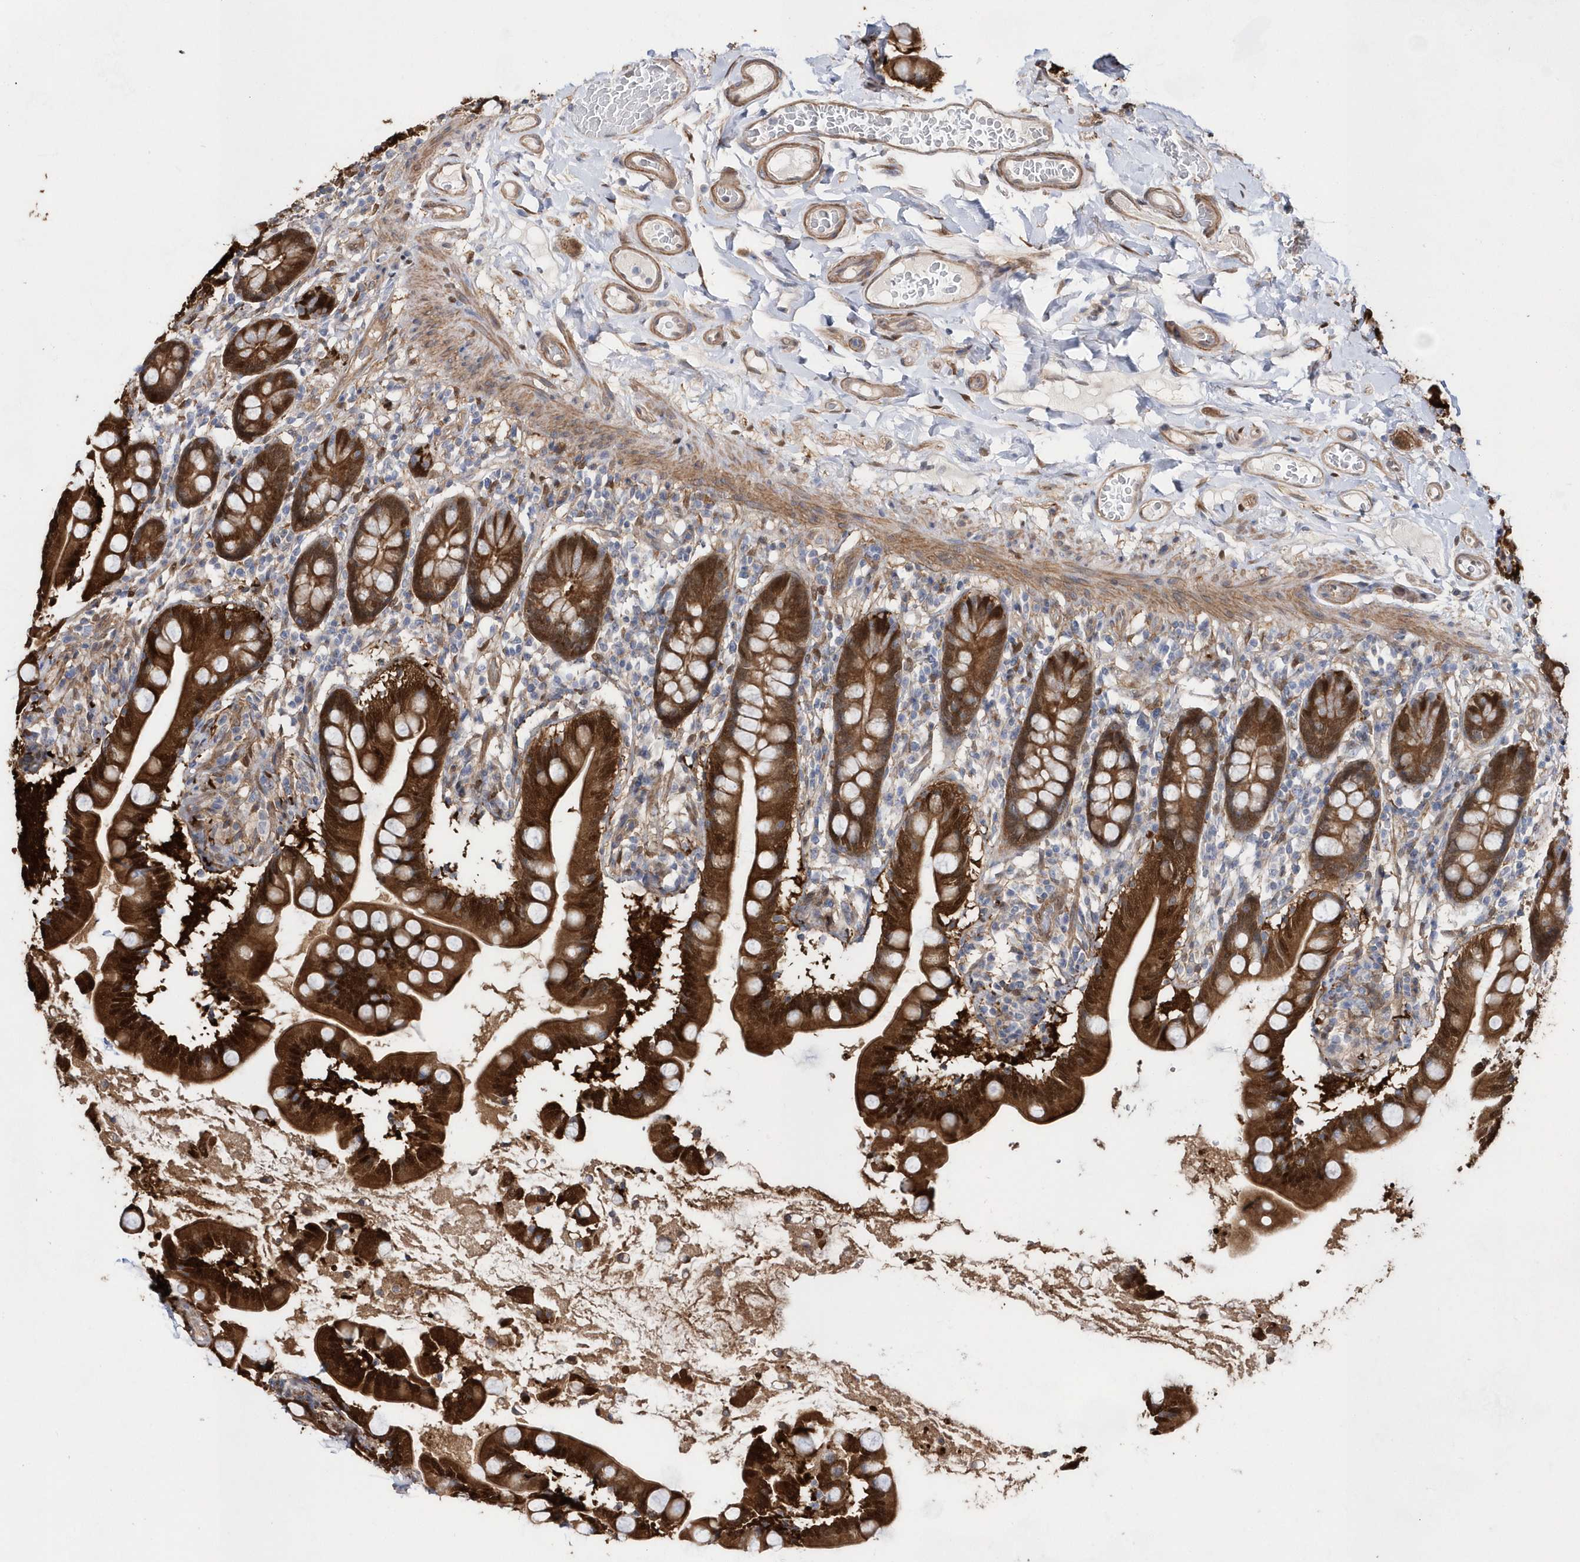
{"staining": {"intensity": "strong", "quantity": ">75%", "location": "cytoplasmic/membranous,nuclear"}, "tissue": "small intestine", "cell_type": "Glandular cells", "image_type": "normal", "snomed": [{"axis": "morphology", "description": "Normal tissue, NOS"}, {"axis": "topography", "description": "Small intestine"}], "caption": "A micrograph of human small intestine stained for a protein displays strong cytoplasmic/membranous,nuclear brown staining in glandular cells.", "gene": "BDH2", "patient": {"sex": "female", "age": 64}}